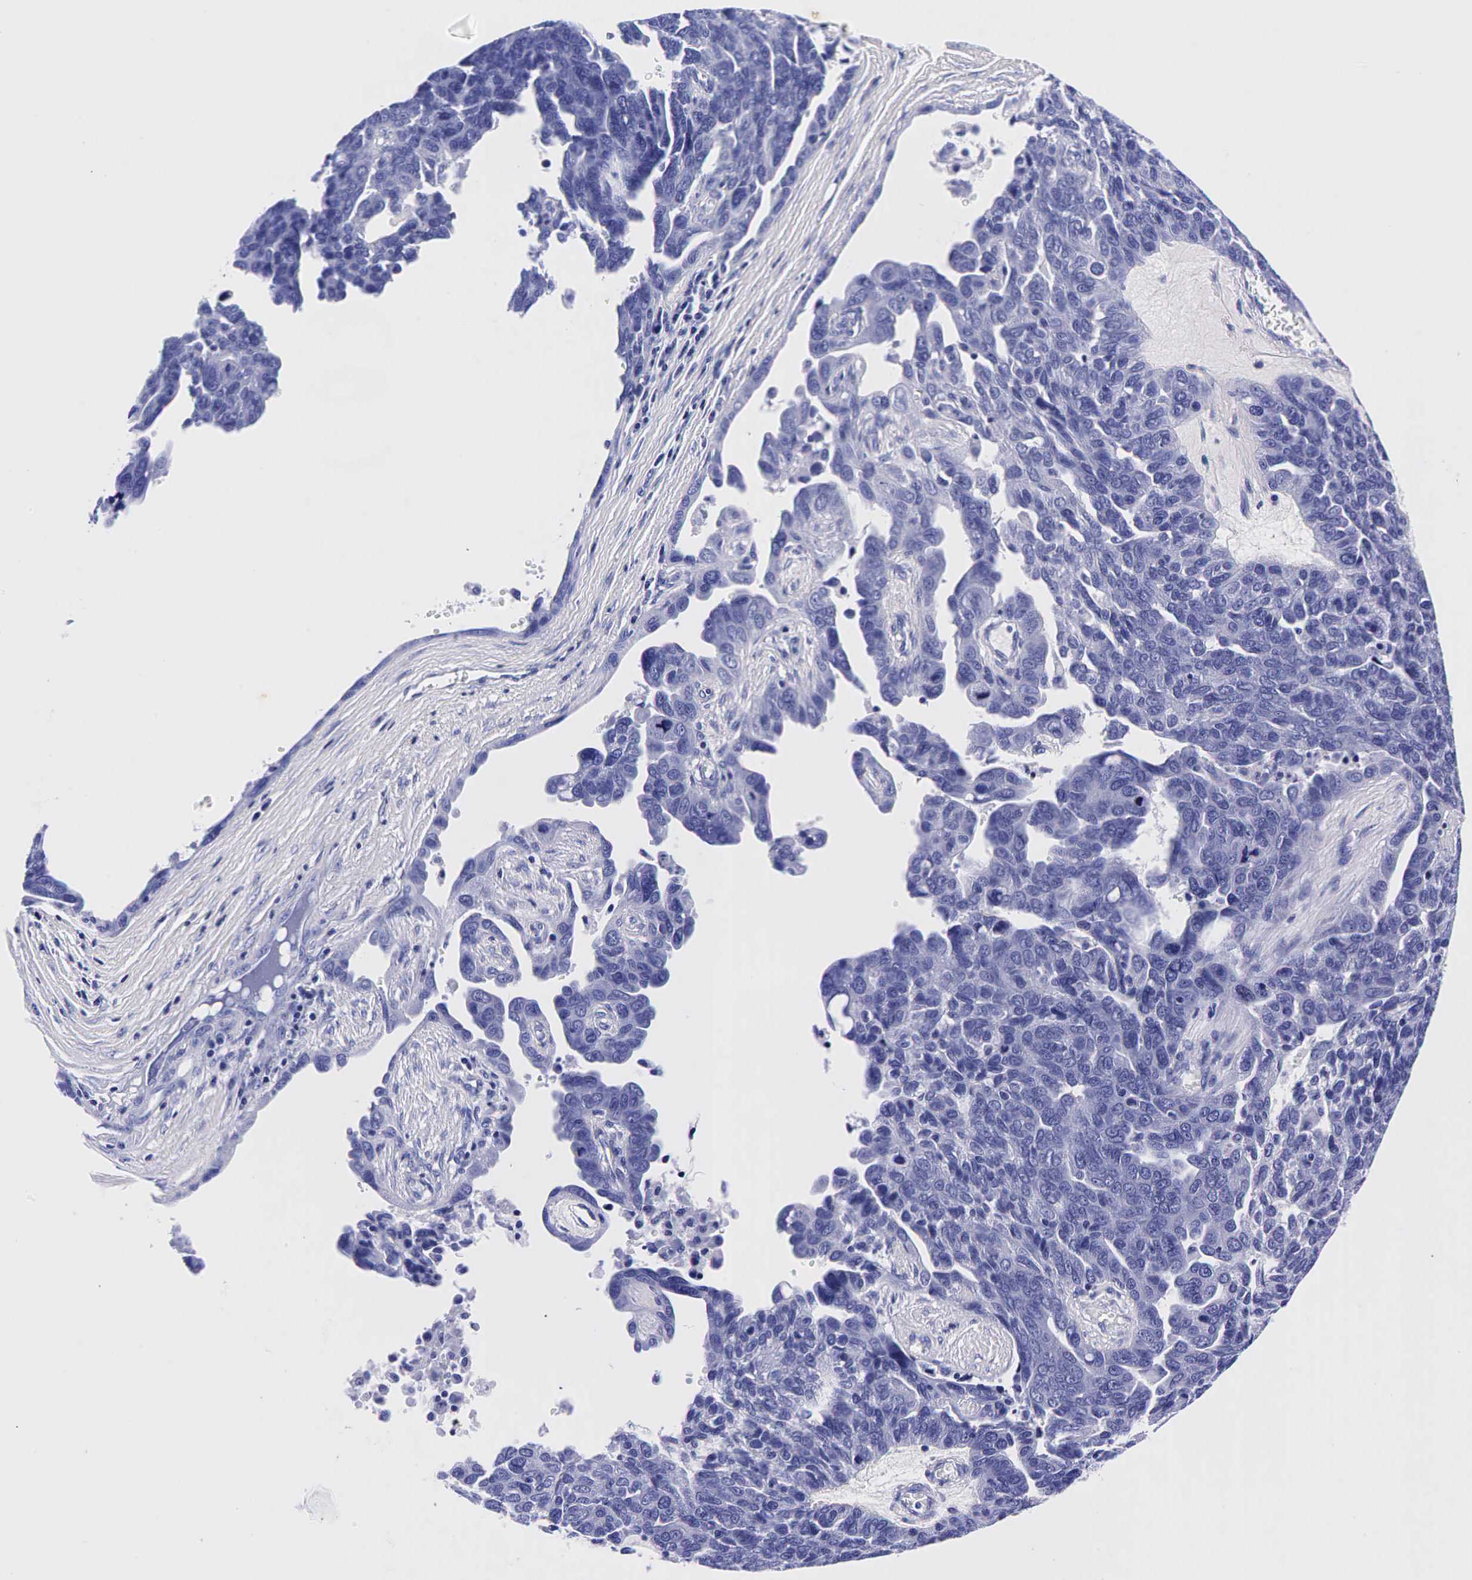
{"staining": {"intensity": "negative", "quantity": "none", "location": "none"}, "tissue": "ovarian cancer", "cell_type": "Tumor cells", "image_type": "cancer", "snomed": [{"axis": "morphology", "description": "Cystadenocarcinoma, serous, NOS"}, {"axis": "topography", "description": "Ovary"}], "caption": "Protein analysis of serous cystadenocarcinoma (ovarian) shows no significant expression in tumor cells.", "gene": "GCG", "patient": {"sex": "female", "age": 64}}